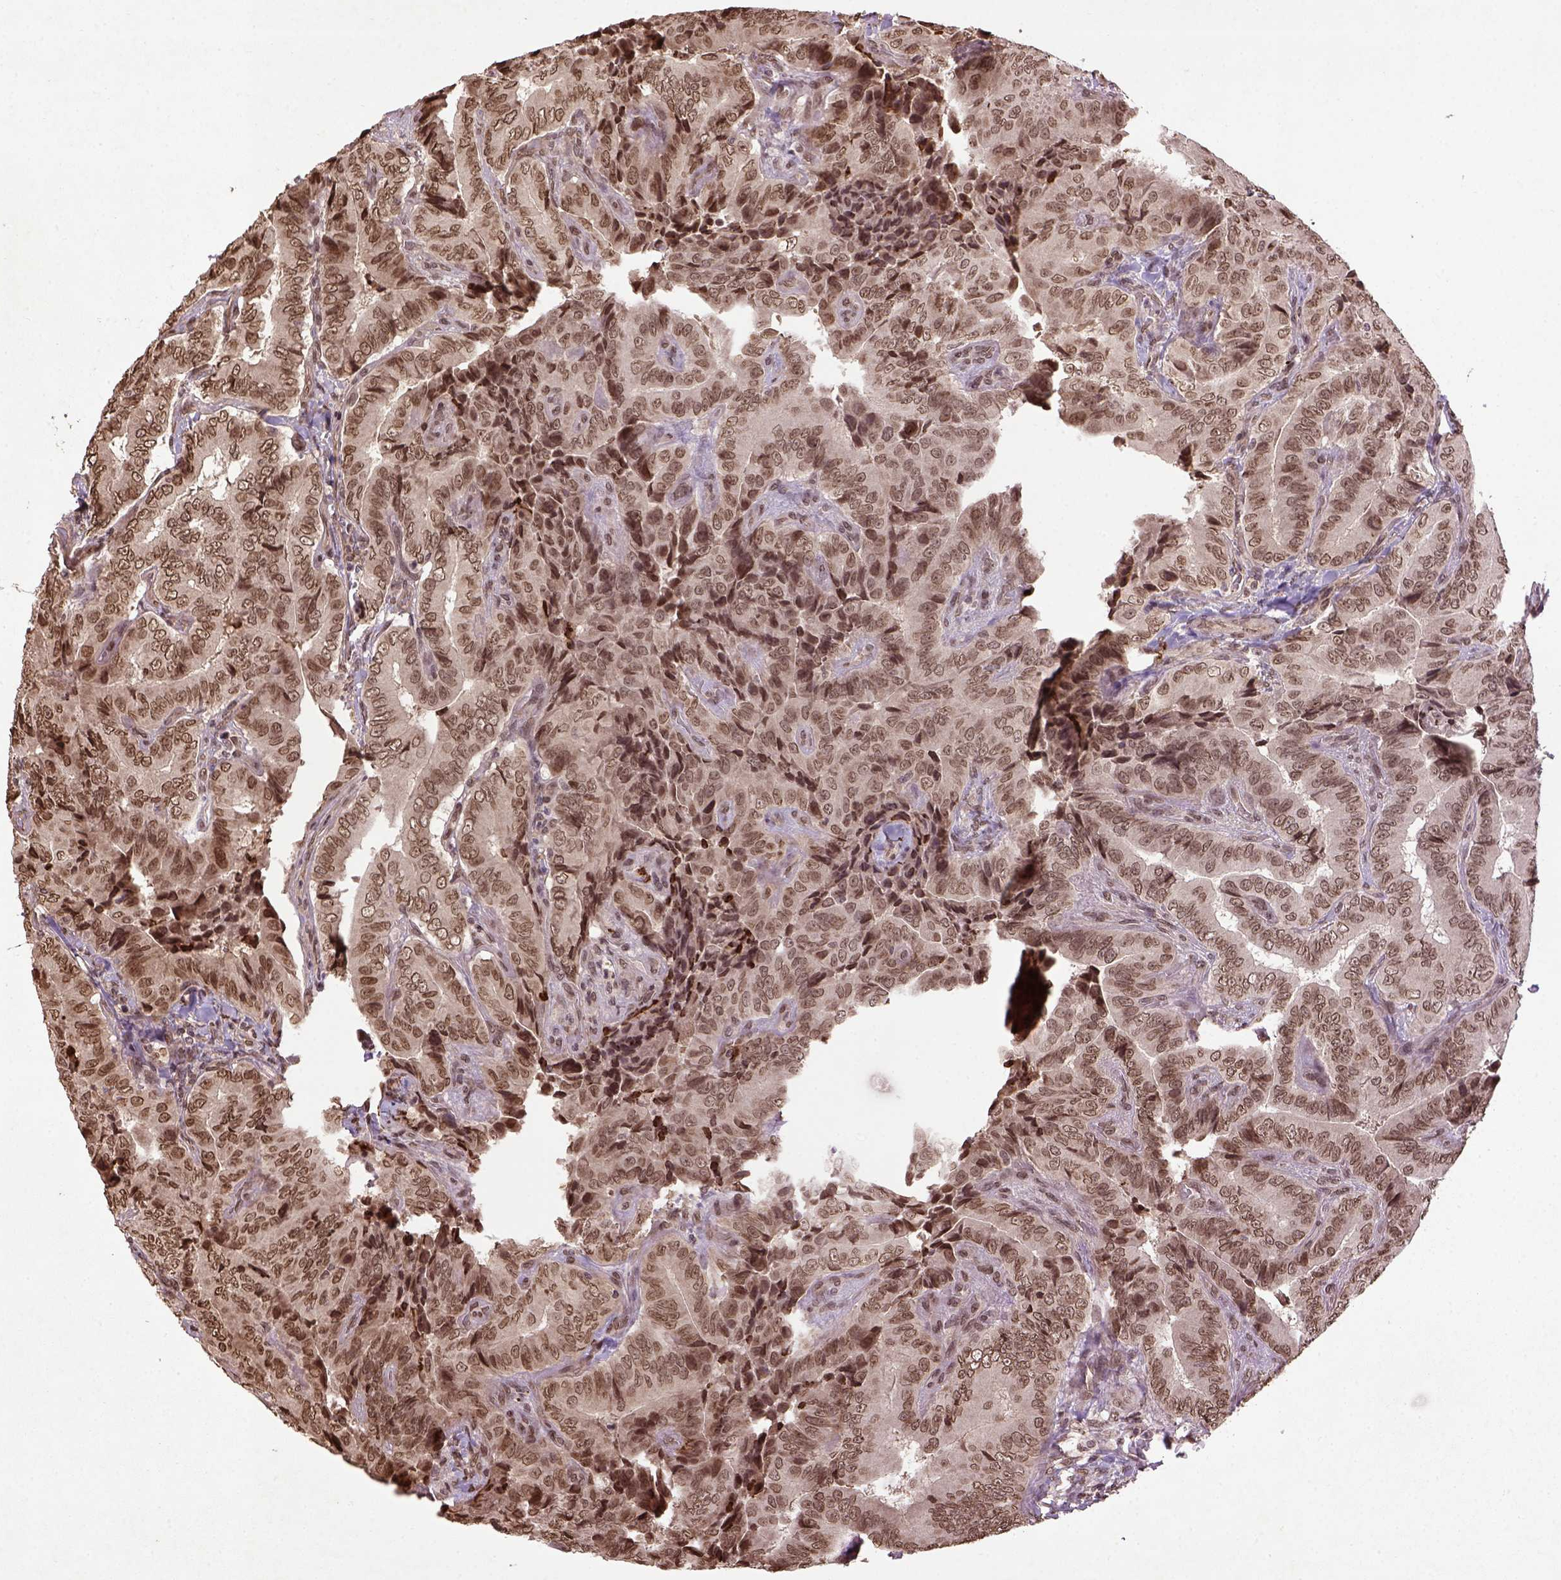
{"staining": {"intensity": "moderate", "quantity": ">75%", "location": "nuclear"}, "tissue": "thyroid cancer", "cell_type": "Tumor cells", "image_type": "cancer", "snomed": [{"axis": "morphology", "description": "Papillary adenocarcinoma, NOS"}, {"axis": "topography", "description": "Thyroid gland"}], "caption": "Immunohistochemistry of human thyroid cancer (papillary adenocarcinoma) reveals medium levels of moderate nuclear positivity in approximately >75% of tumor cells.", "gene": "BANF1", "patient": {"sex": "male", "age": 61}}